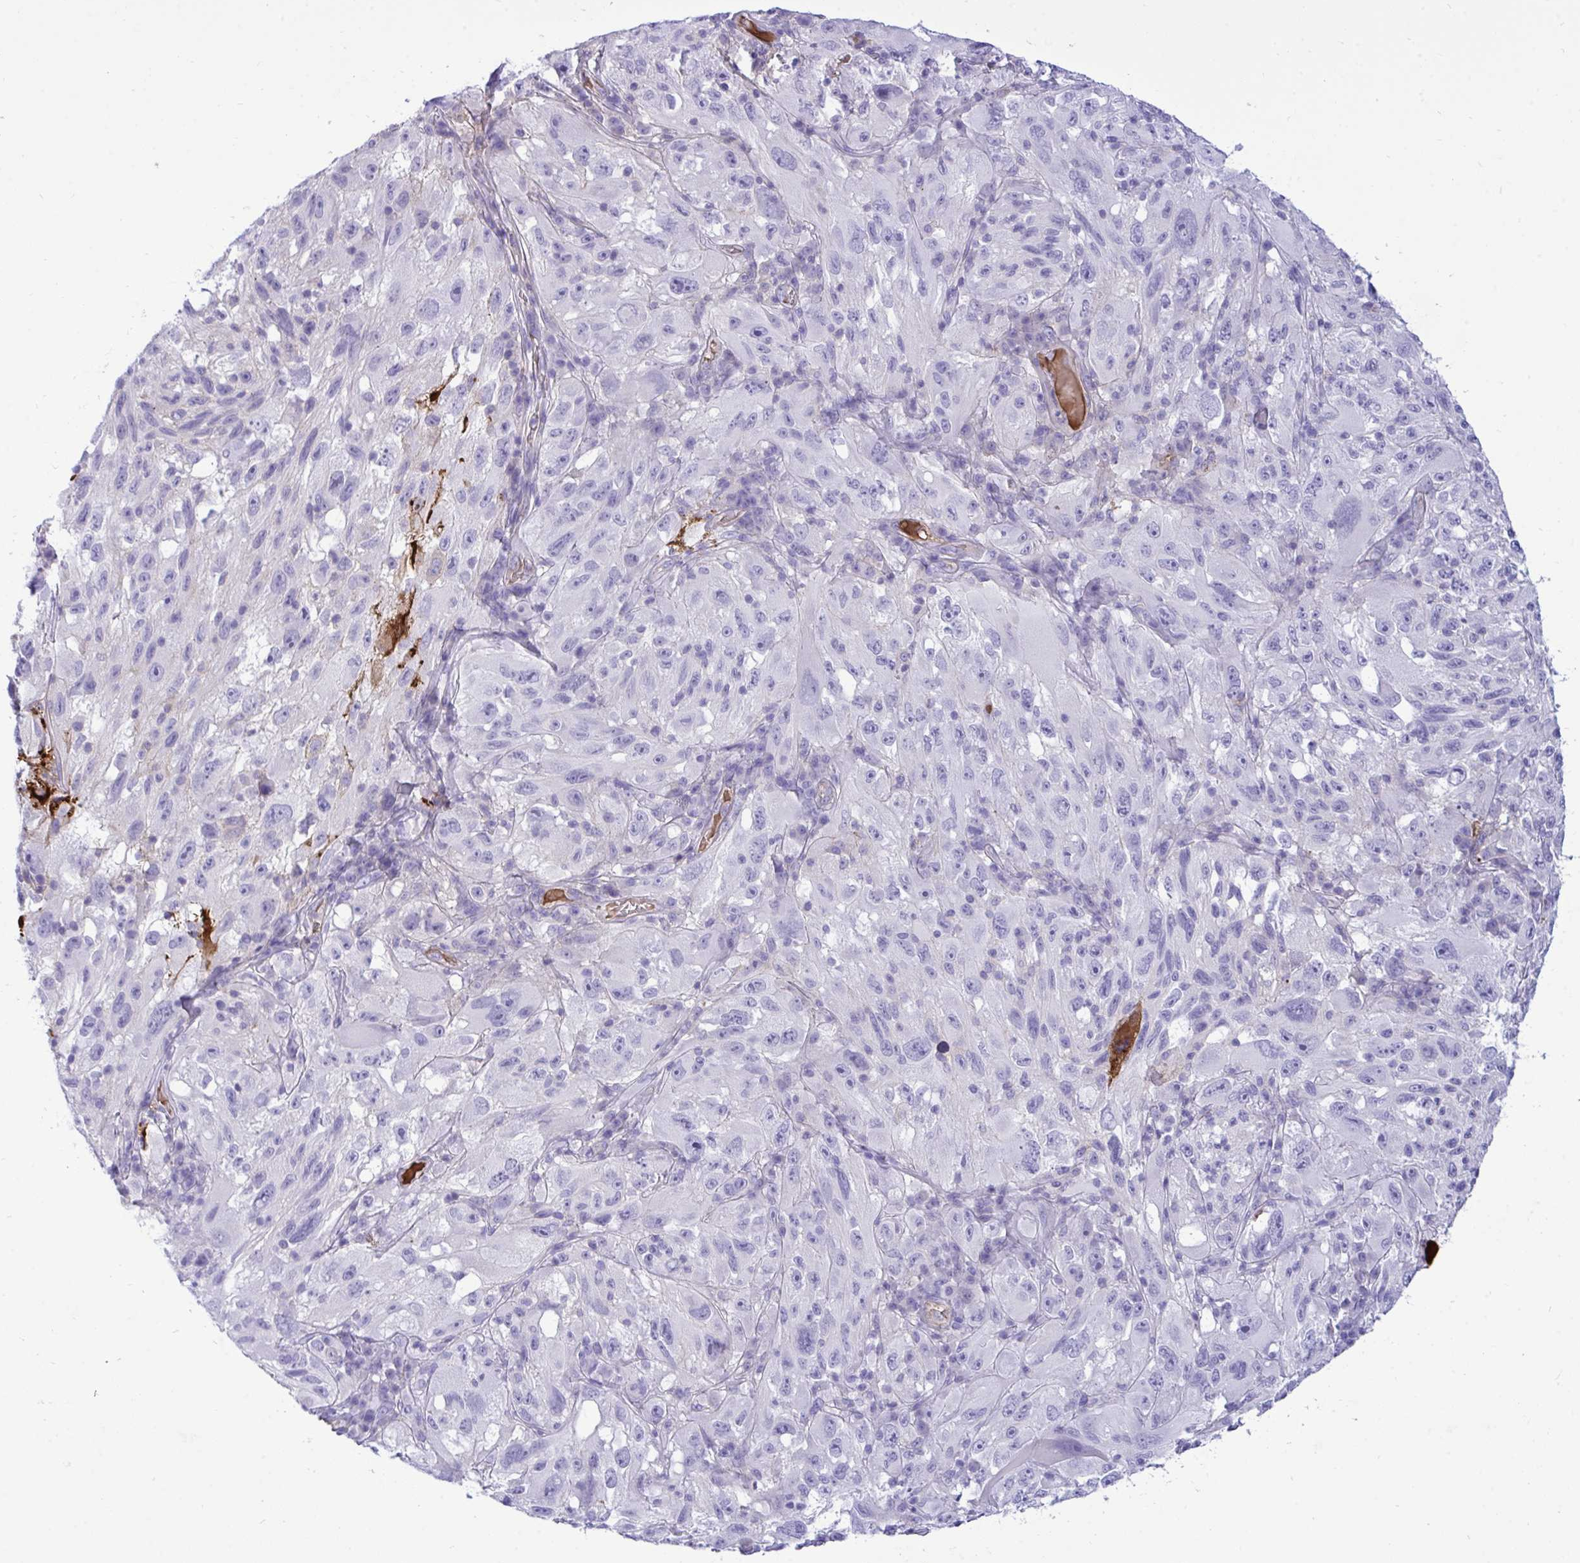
{"staining": {"intensity": "negative", "quantity": "none", "location": "none"}, "tissue": "melanoma", "cell_type": "Tumor cells", "image_type": "cancer", "snomed": [{"axis": "morphology", "description": "Malignant melanoma, NOS"}, {"axis": "topography", "description": "Skin"}], "caption": "Tumor cells are negative for protein expression in human malignant melanoma. (DAB immunohistochemistry, high magnification).", "gene": "F2", "patient": {"sex": "female", "age": 71}}